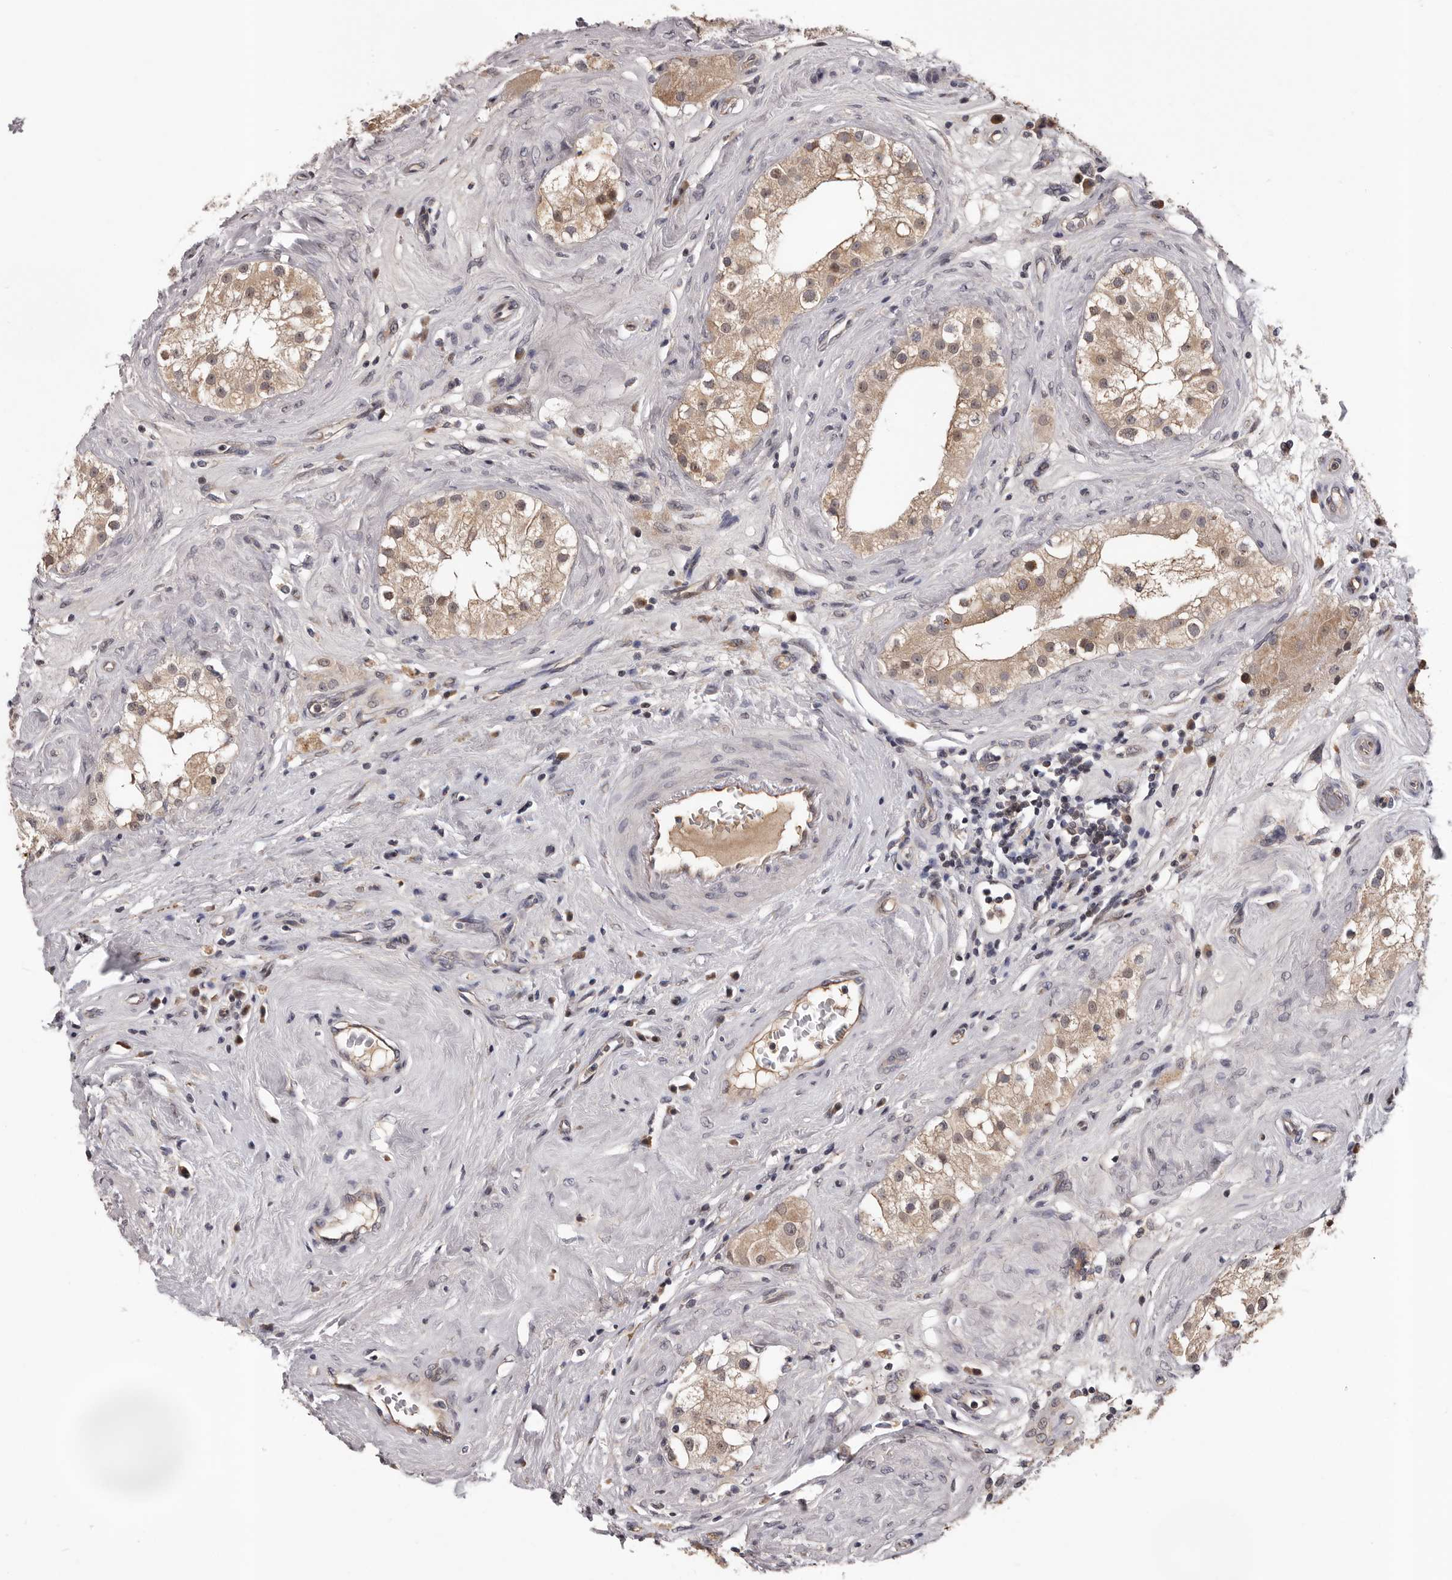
{"staining": {"intensity": "strong", "quantity": "25%-75%", "location": "cytoplasmic/membranous,nuclear"}, "tissue": "testis", "cell_type": "Cells in seminiferous ducts", "image_type": "normal", "snomed": [{"axis": "morphology", "description": "Normal tissue, NOS"}, {"axis": "topography", "description": "Testis"}], "caption": "Testis stained with a brown dye reveals strong cytoplasmic/membranous,nuclear positive expression in about 25%-75% of cells in seminiferous ducts.", "gene": "MED8", "patient": {"sex": "male", "age": 84}}